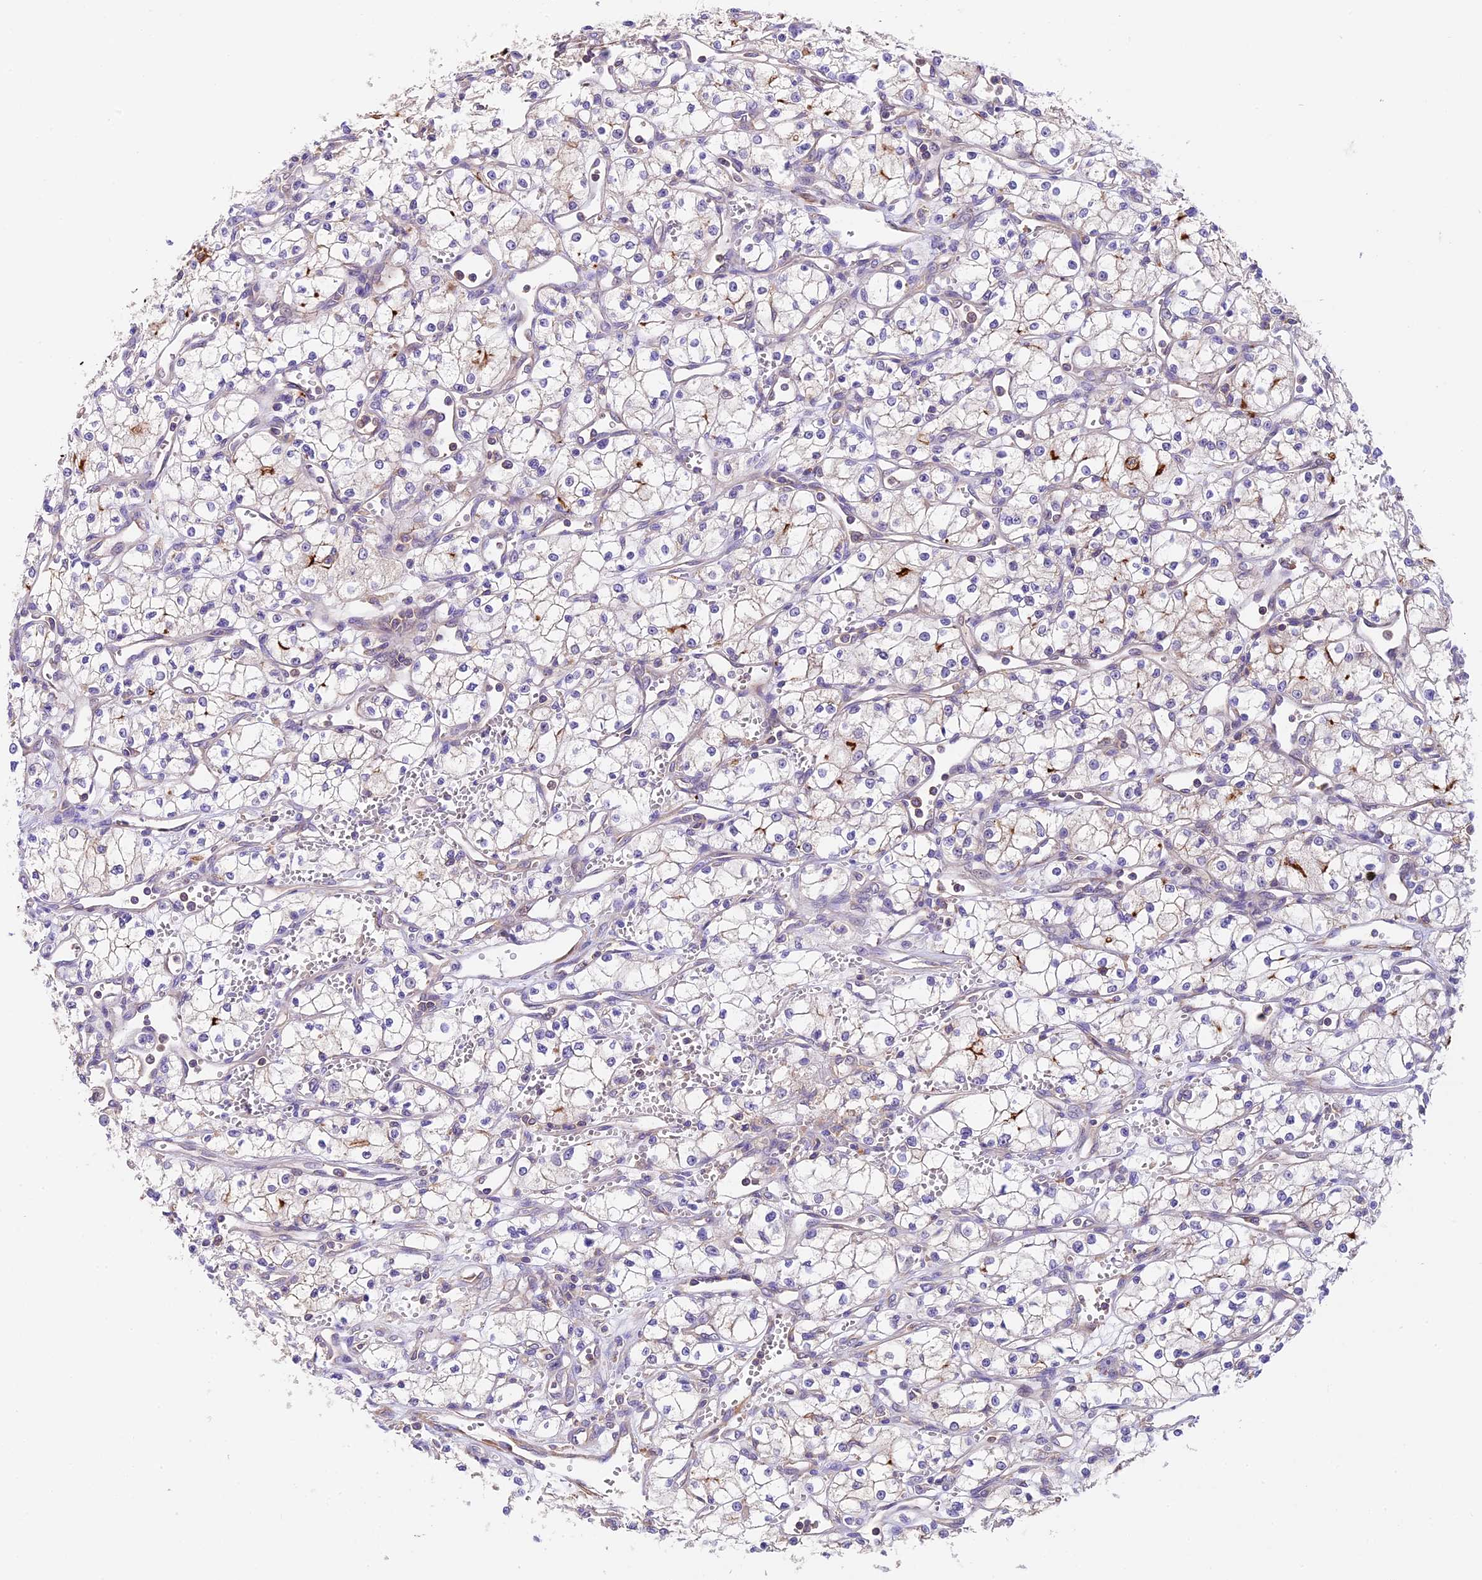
{"staining": {"intensity": "negative", "quantity": "none", "location": "none"}, "tissue": "renal cancer", "cell_type": "Tumor cells", "image_type": "cancer", "snomed": [{"axis": "morphology", "description": "Adenocarcinoma, NOS"}, {"axis": "topography", "description": "Kidney"}], "caption": "DAB immunohistochemical staining of renal cancer (adenocarcinoma) demonstrates no significant staining in tumor cells.", "gene": "TBC1D1", "patient": {"sex": "male", "age": 59}}